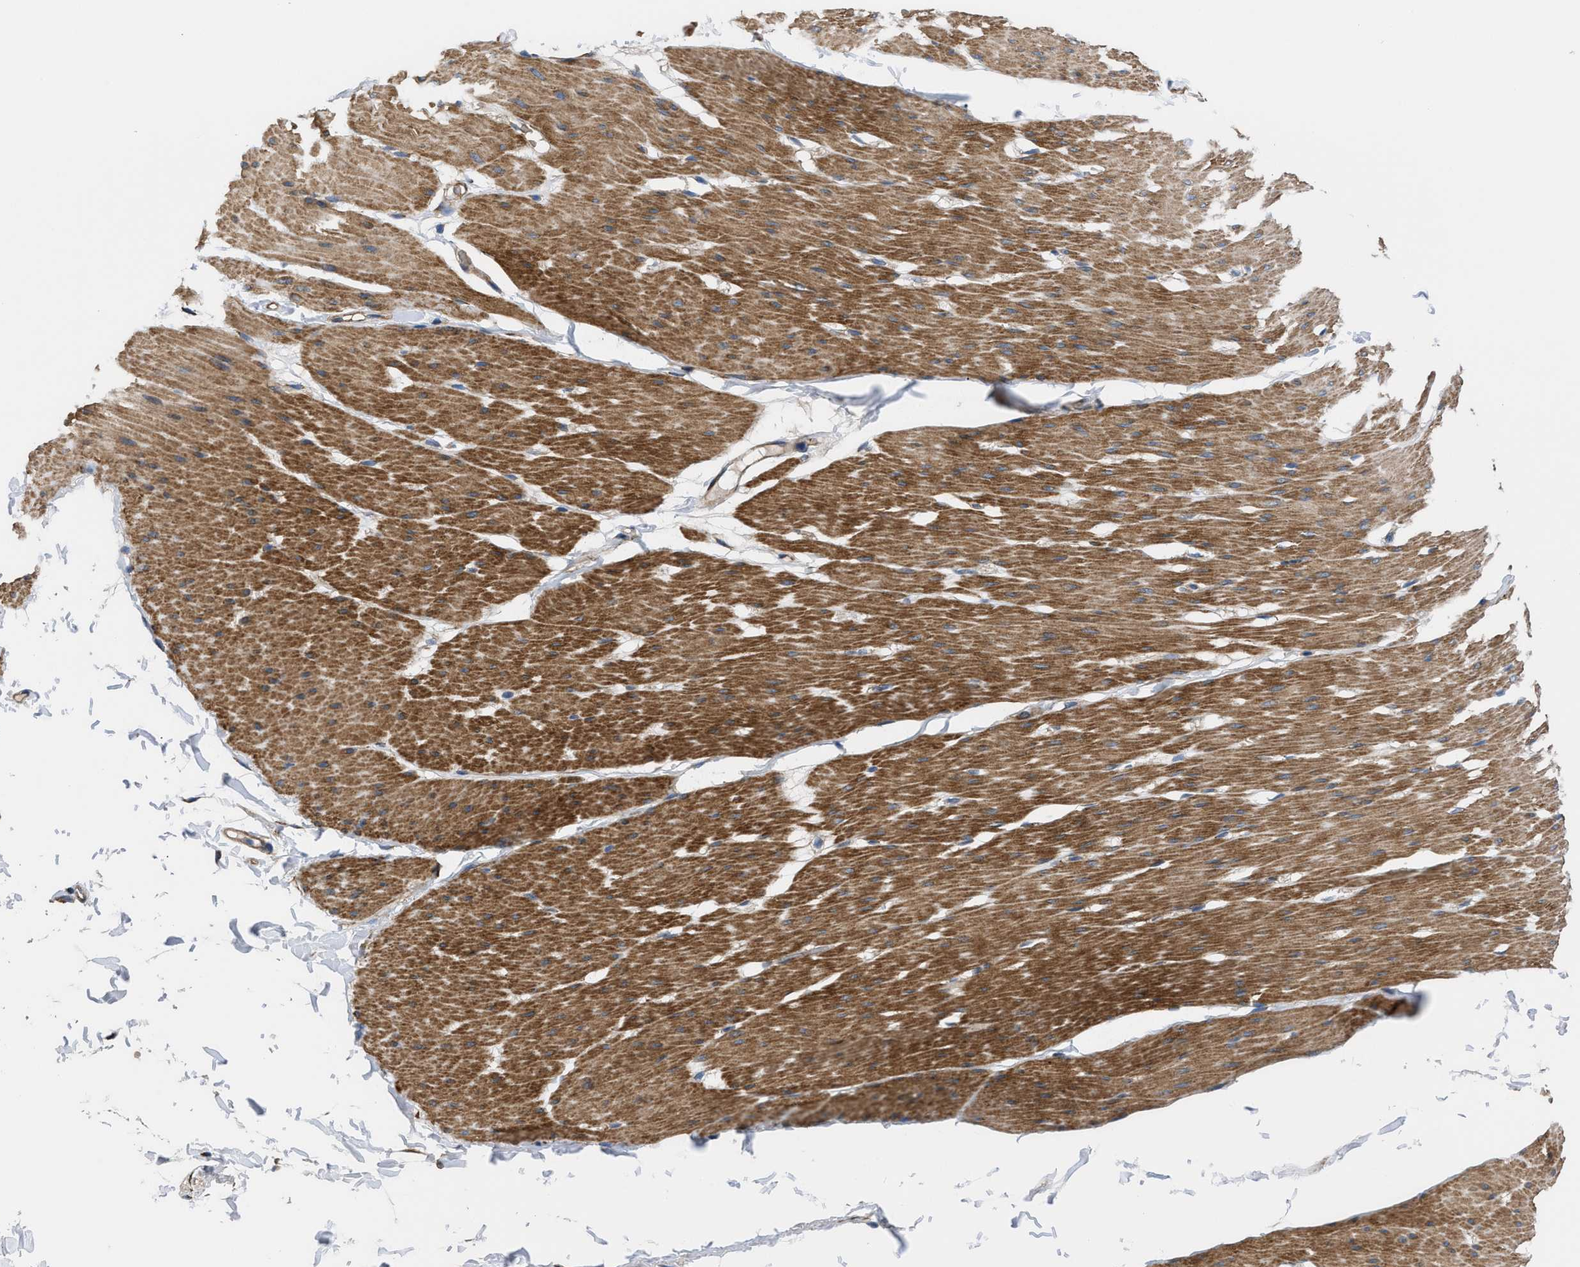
{"staining": {"intensity": "moderate", "quantity": ">75%", "location": "cytoplasmic/membranous"}, "tissue": "smooth muscle", "cell_type": "Smooth muscle cells", "image_type": "normal", "snomed": [{"axis": "morphology", "description": "Normal tissue, NOS"}, {"axis": "topography", "description": "Smooth muscle"}, {"axis": "topography", "description": "Colon"}], "caption": "Unremarkable smooth muscle demonstrates moderate cytoplasmic/membranous staining in approximately >75% of smooth muscle cells Nuclei are stained in blue..", "gene": "MYO10", "patient": {"sex": "male", "age": 67}}